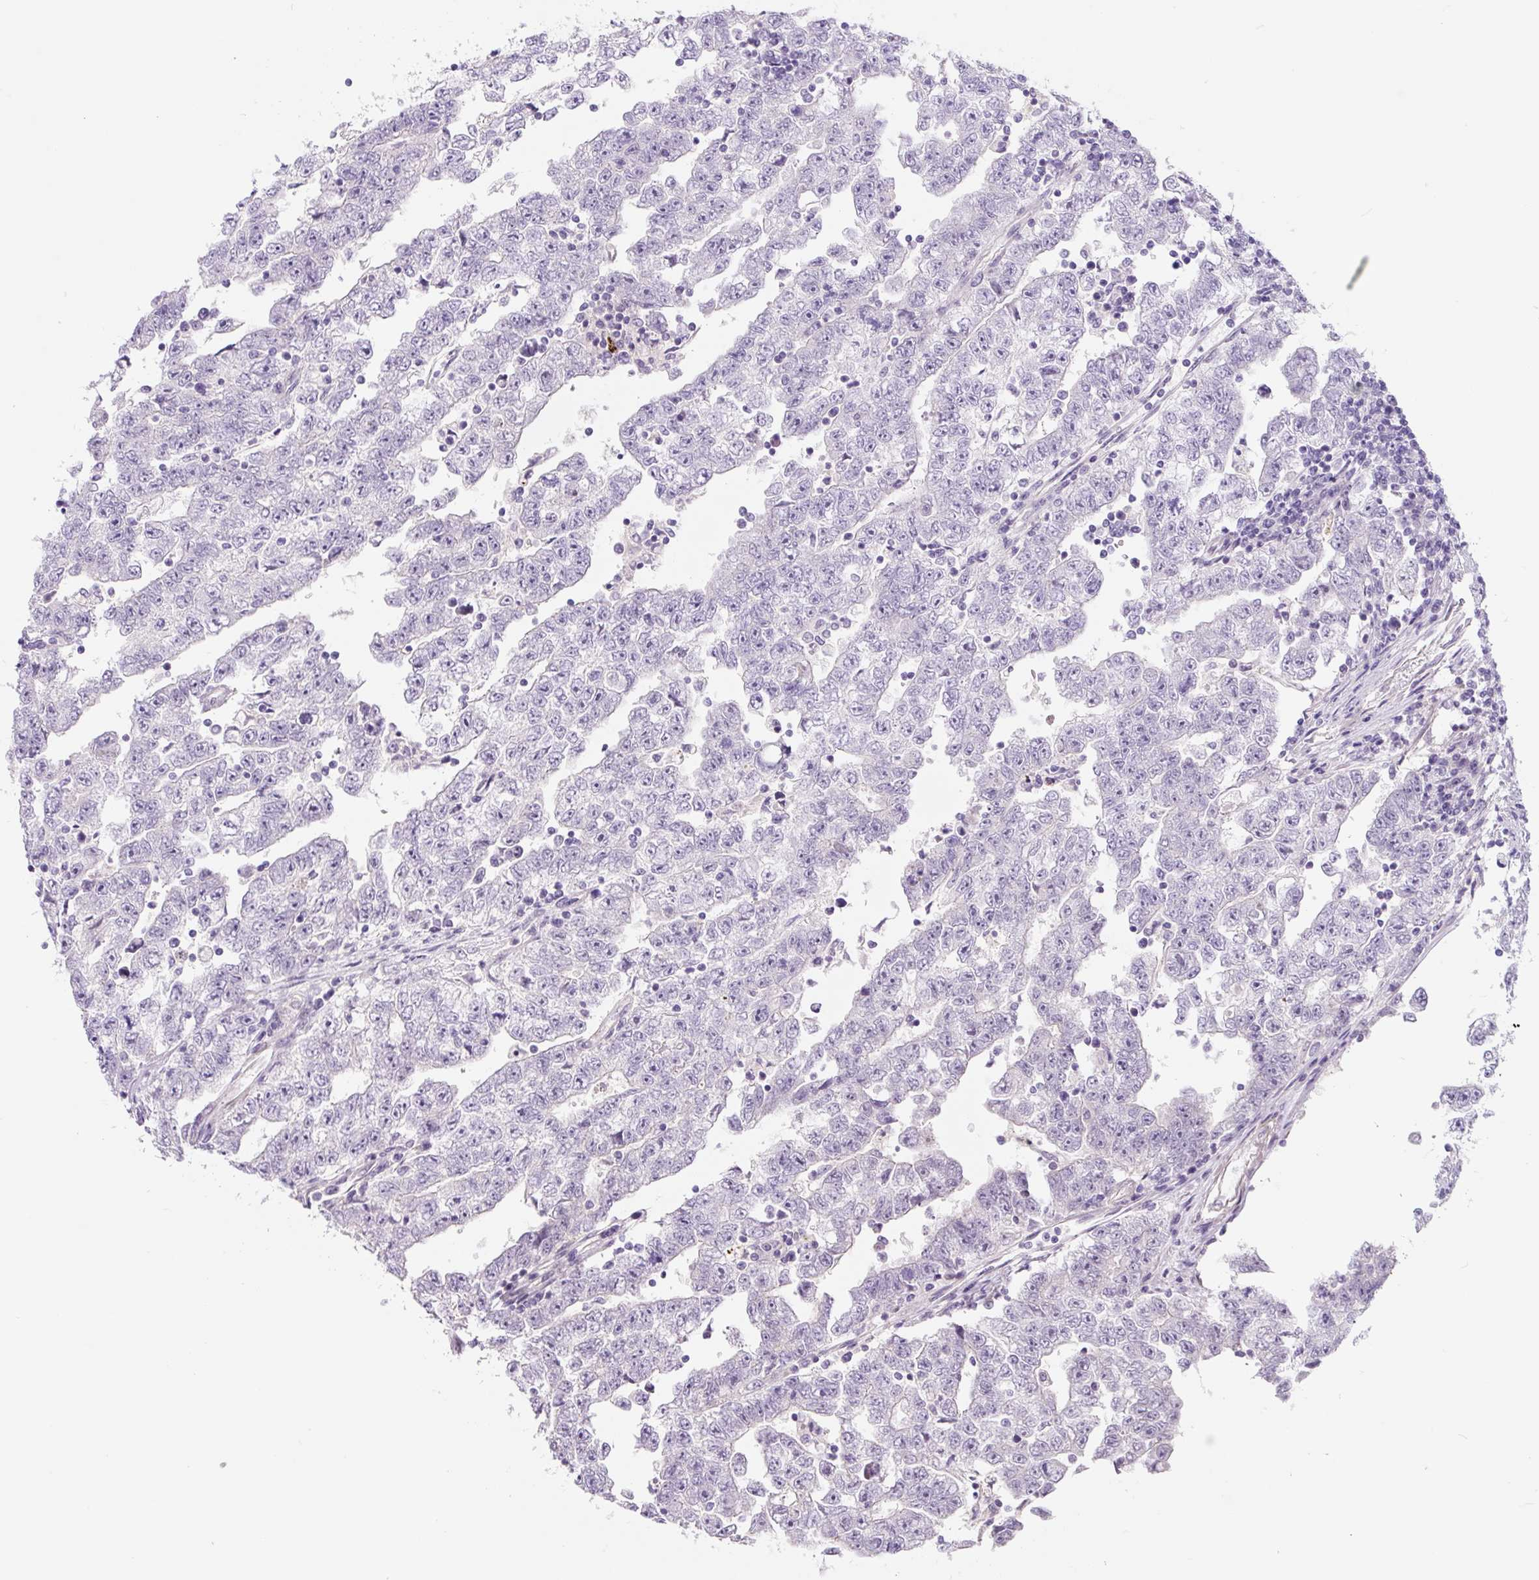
{"staining": {"intensity": "negative", "quantity": "none", "location": "none"}, "tissue": "testis cancer", "cell_type": "Tumor cells", "image_type": "cancer", "snomed": [{"axis": "morphology", "description": "Carcinoma, Embryonal, NOS"}, {"axis": "topography", "description": "Testis"}], "caption": "Testis cancer (embryonal carcinoma) stained for a protein using immunohistochemistry exhibits no staining tumor cells.", "gene": "CCL25", "patient": {"sex": "male", "age": 25}}